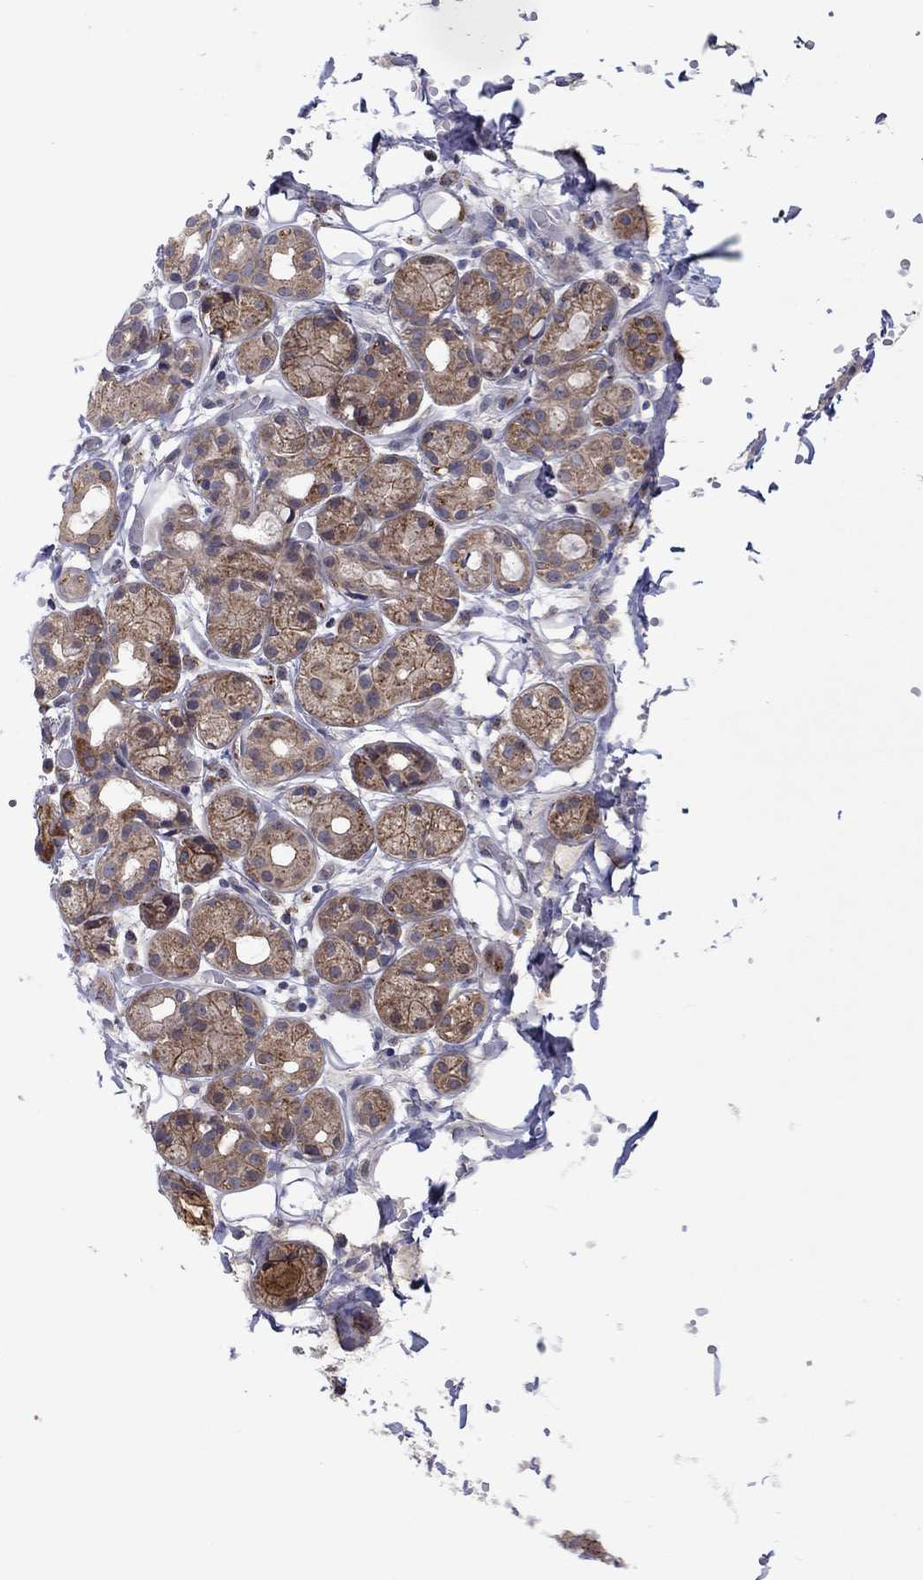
{"staining": {"intensity": "moderate", "quantity": ">75%", "location": "cytoplasmic/membranous"}, "tissue": "salivary gland", "cell_type": "Glandular cells", "image_type": "normal", "snomed": [{"axis": "morphology", "description": "Normal tissue, NOS"}, {"axis": "topography", "description": "Salivary gland"}, {"axis": "topography", "description": "Peripheral nerve tissue"}], "caption": "Brown immunohistochemical staining in normal salivary gland reveals moderate cytoplasmic/membranous positivity in approximately >75% of glandular cells. The protein is stained brown, and the nuclei are stained in blue (DAB IHC with brightfield microscopy, high magnification).", "gene": "CRACDL", "patient": {"sex": "male", "age": 71}}